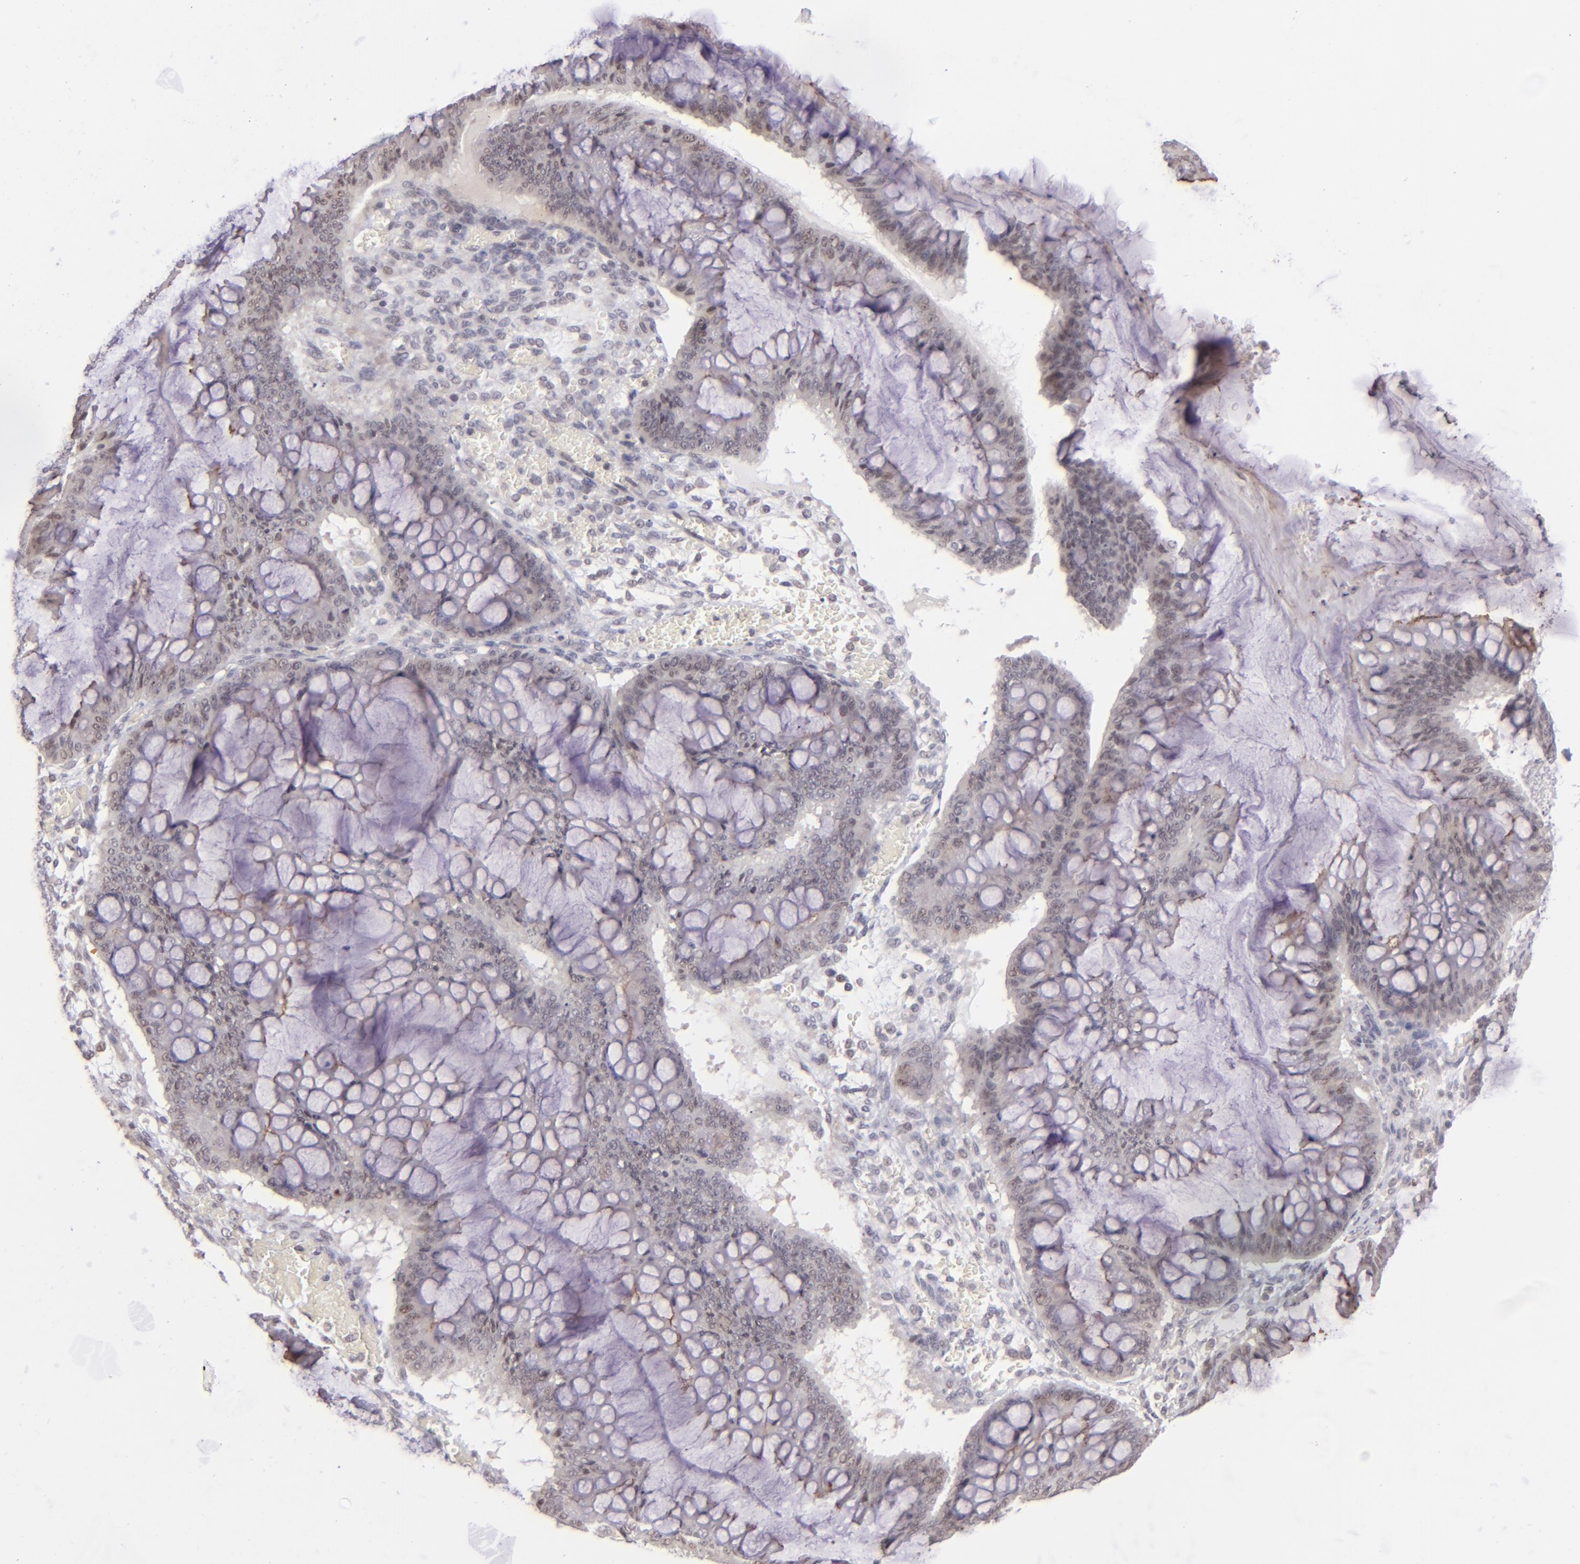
{"staining": {"intensity": "weak", "quantity": "<25%", "location": "nuclear"}, "tissue": "ovarian cancer", "cell_type": "Tumor cells", "image_type": "cancer", "snomed": [{"axis": "morphology", "description": "Cystadenocarcinoma, mucinous, NOS"}, {"axis": "topography", "description": "Ovary"}], "caption": "The immunohistochemistry image has no significant positivity in tumor cells of mucinous cystadenocarcinoma (ovarian) tissue.", "gene": "RARB", "patient": {"sex": "female", "age": 73}}